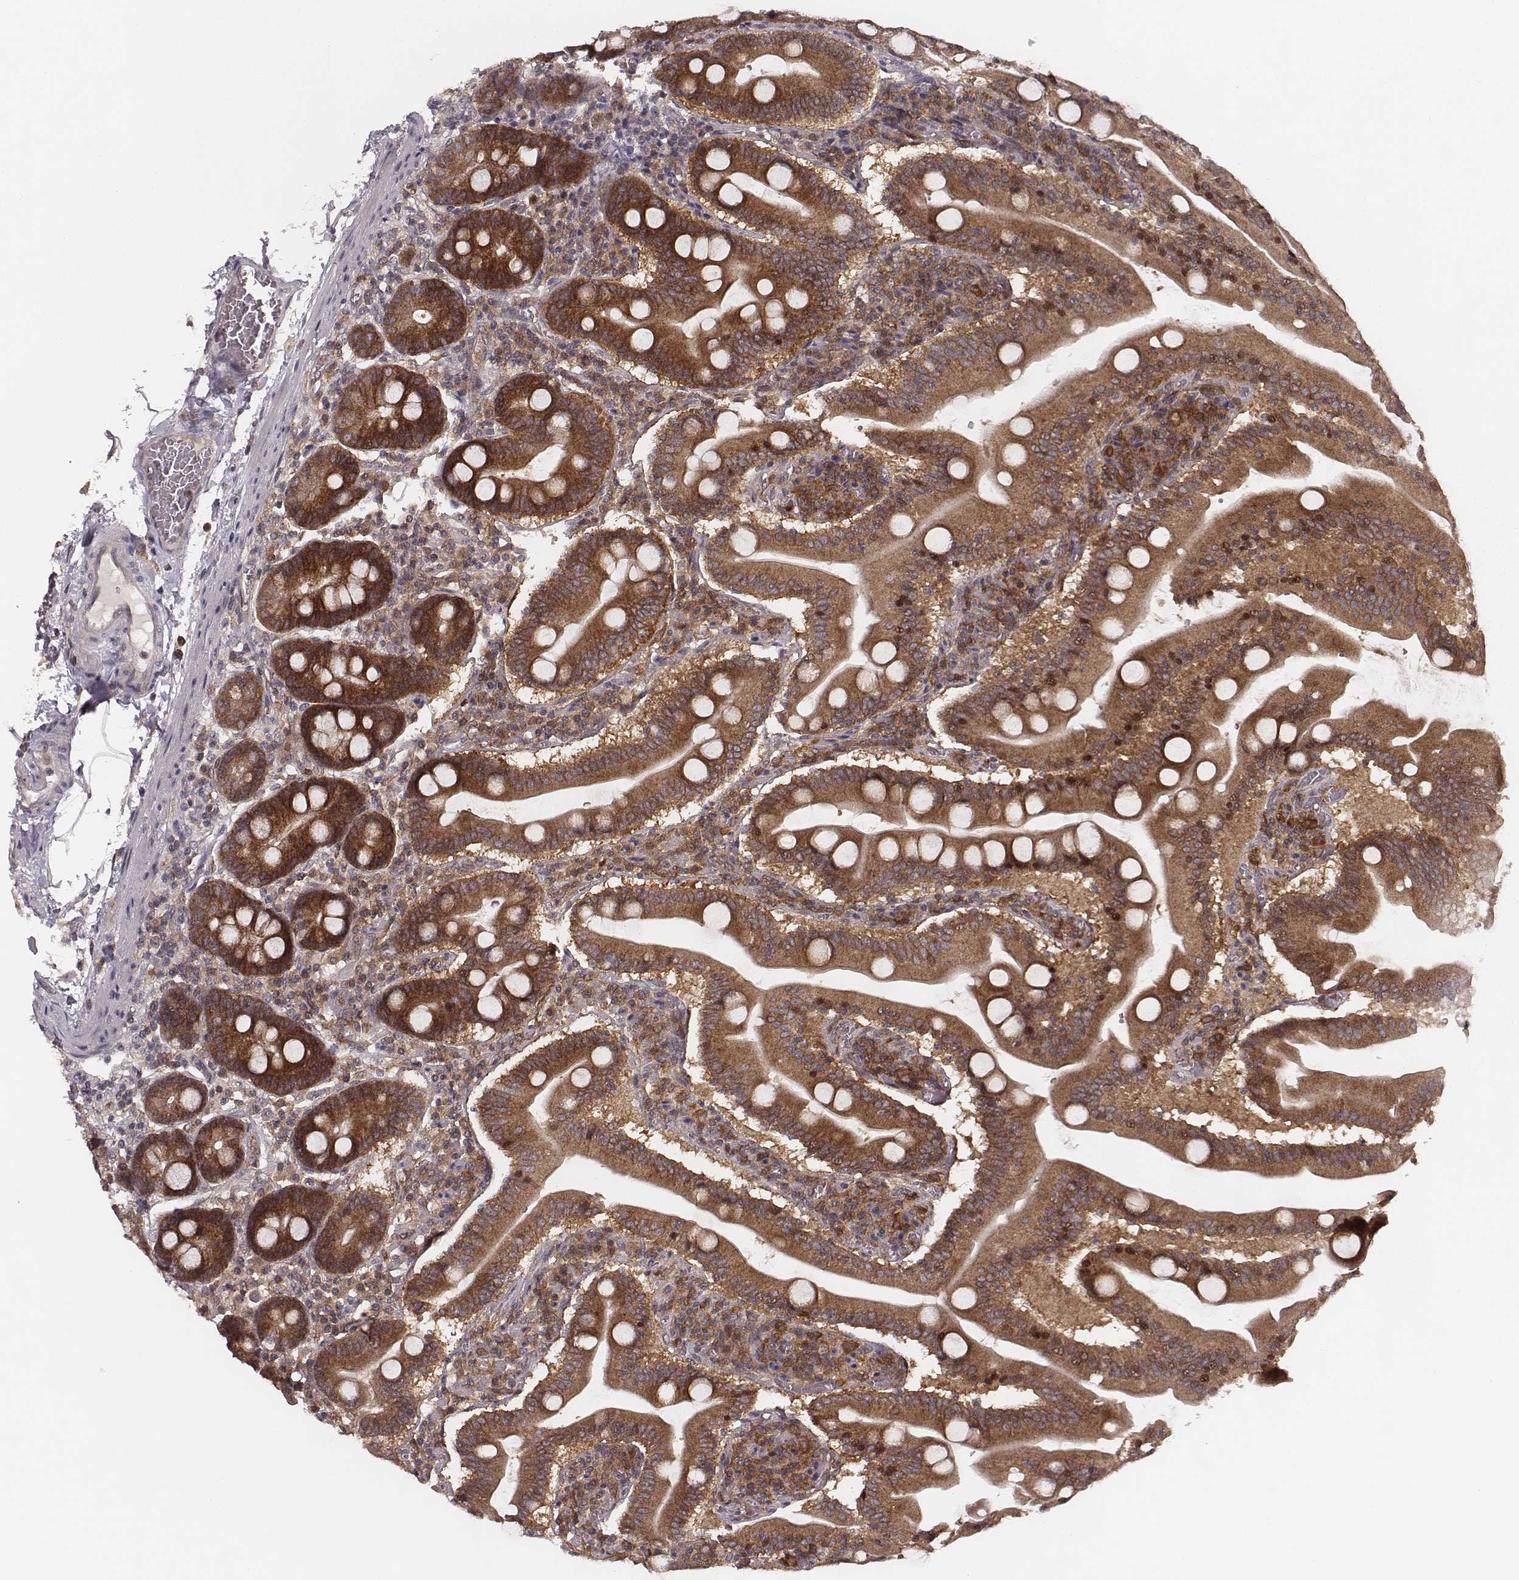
{"staining": {"intensity": "strong", "quantity": ">75%", "location": "cytoplasmic/membranous"}, "tissue": "small intestine", "cell_type": "Glandular cells", "image_type": "normal", "snomed": [{"axis": "morphology", "description": "Normal tissue, NOS"}, {"axis": "topography", "description": "Small intestine"}], "caption": "Immunohistochemical staining of normal small intestine demonstrates >75% levels of strong cytoplasmic/membranous protein positivity in approximately >75% of glandular cells. Using DAB (3,3'-diaminobenzidine) (brown) and hematoxylin (blue) stains, captured at high magnification using brightfield microscopy.", "gene": "VPS26A", "patient": {"sex": "male", "age": 37}}